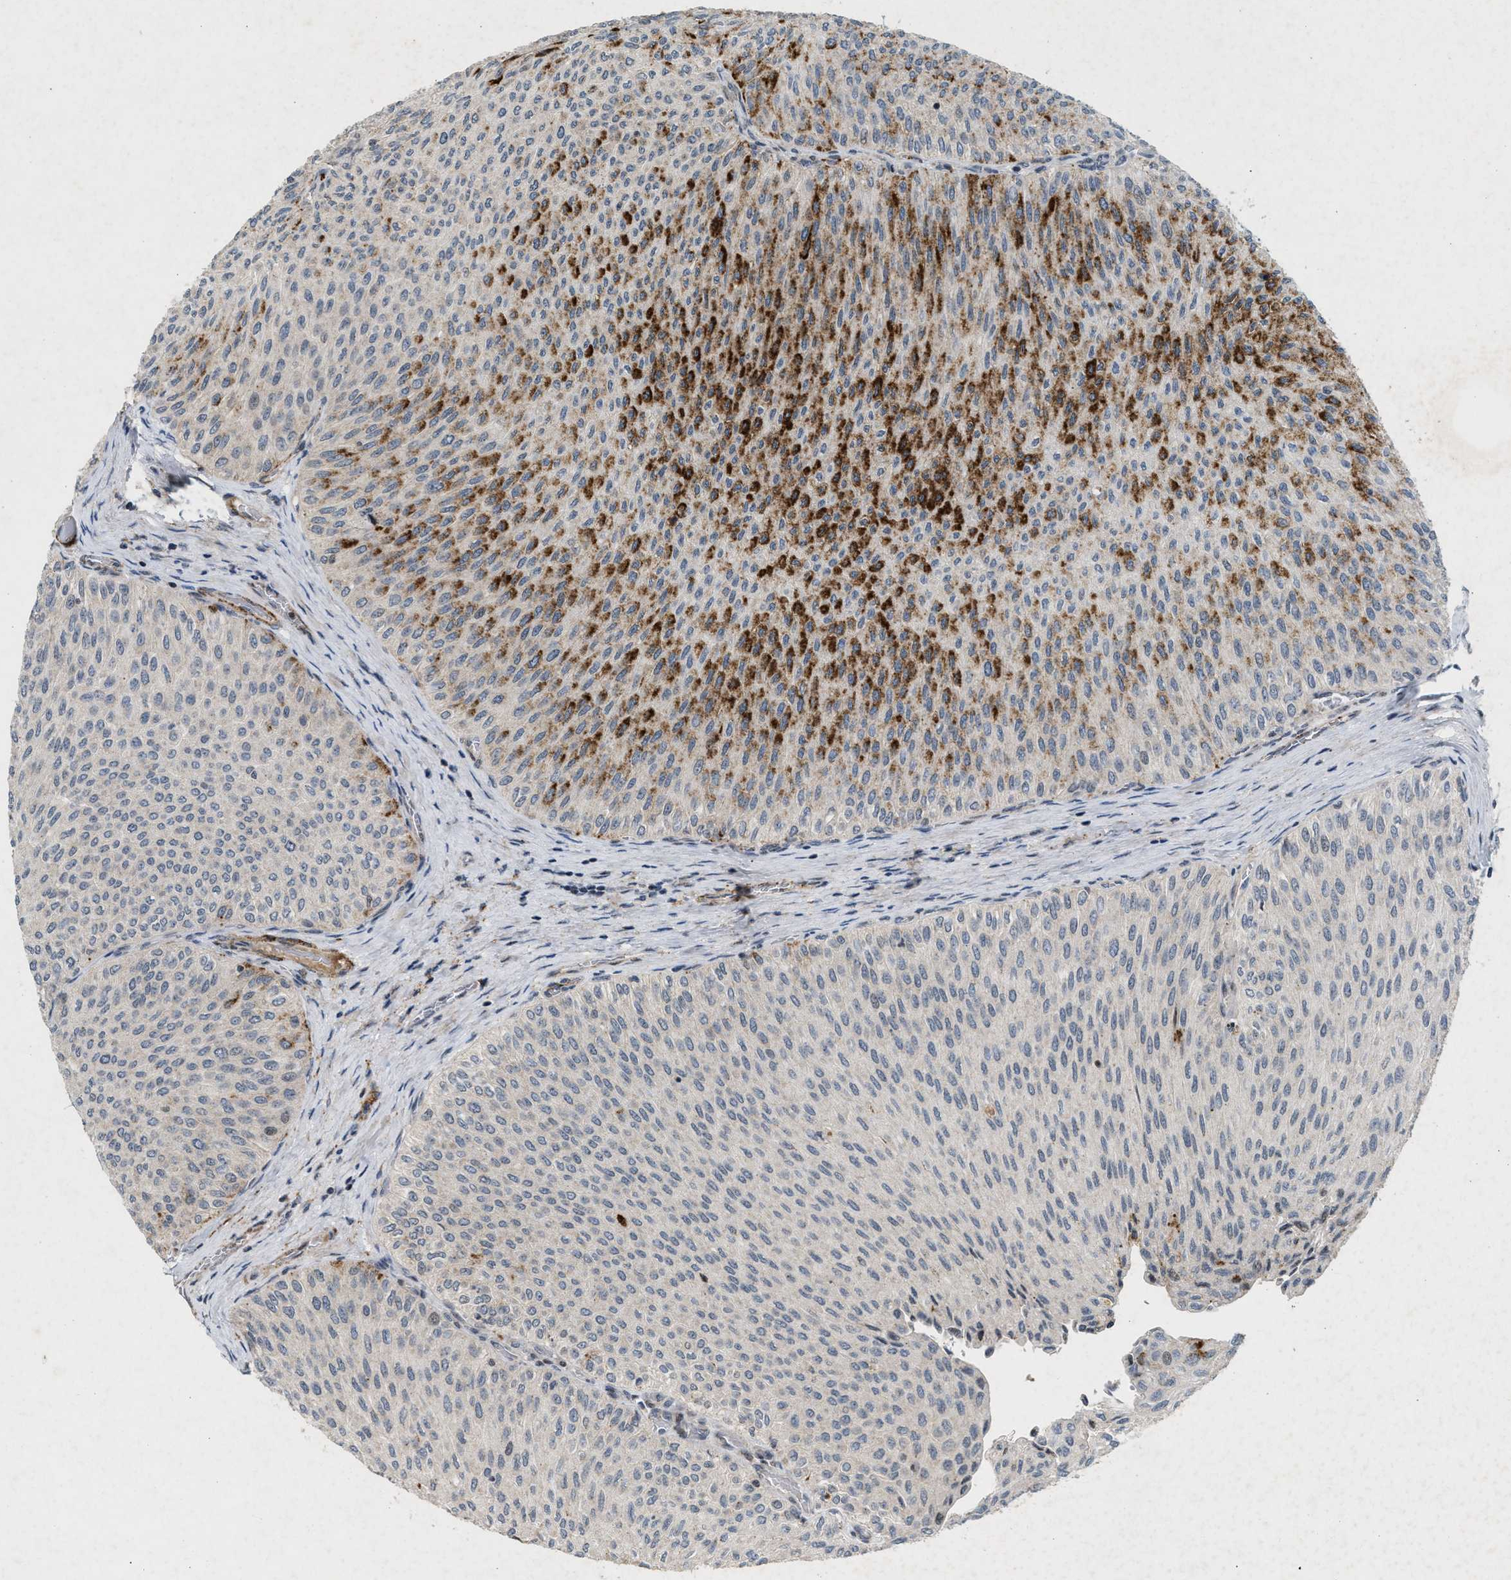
{"staining": {"intensity": "strong", "quantity": "<25%", "location": "cytoplasmic/membranous"}, "tissue": "urothelial cancer", "cell_type": "Tumor cells", "image_type": "cancer", "snomed": [{"axis": "morphology", "description": "Urothelial carcinoma, Low grade"}, {"axis": "topography", "description": "Urinary bladder"}], "caption": "Immunohistochemical staining of low-grade urothelial carcinoma shows strong cytoplasmic/membranous protein expression in about <25% of tumor cells.", "gene": "ZPR1", "patient": {"sex": "male", "age": 78}}